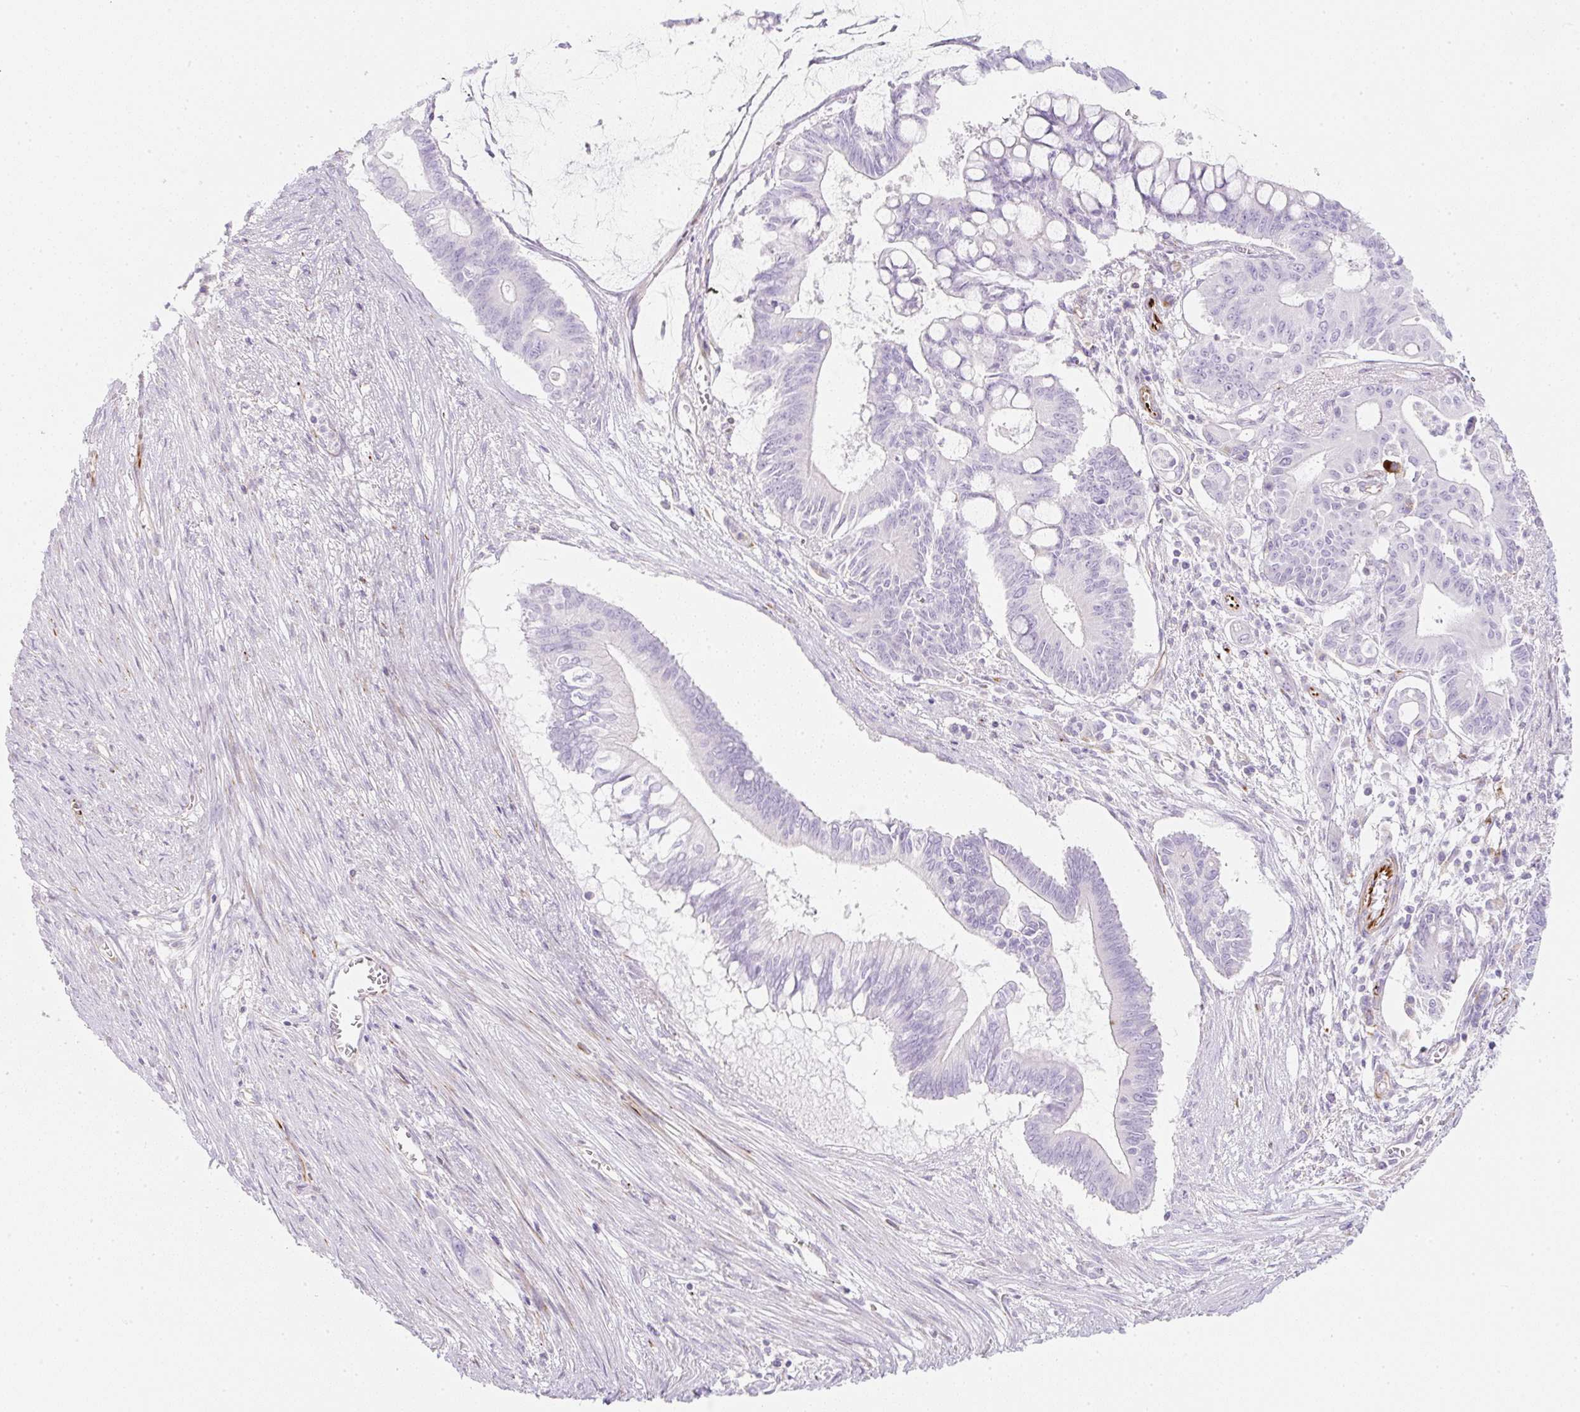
{"staining": {"intensity": "negative", "quantity": "none", "location": "none"}, "tissue": "pancreatic cancer", "cell_type": "Tumor cells", "image_type": "cancer", "snomed": [{"axis": "morphology", "description": "Adenocarcinoma, NOS"}, {"axis": "topography", "description": "Pancreas"}], "caption": "This is an immunohistochemistry (IHC) photomicrograph of pancreatic adenocarcinoma. There is no expression in tumor cells.", "gene": "ZNF689", "patient": {"sex": "male", "age": 68}}